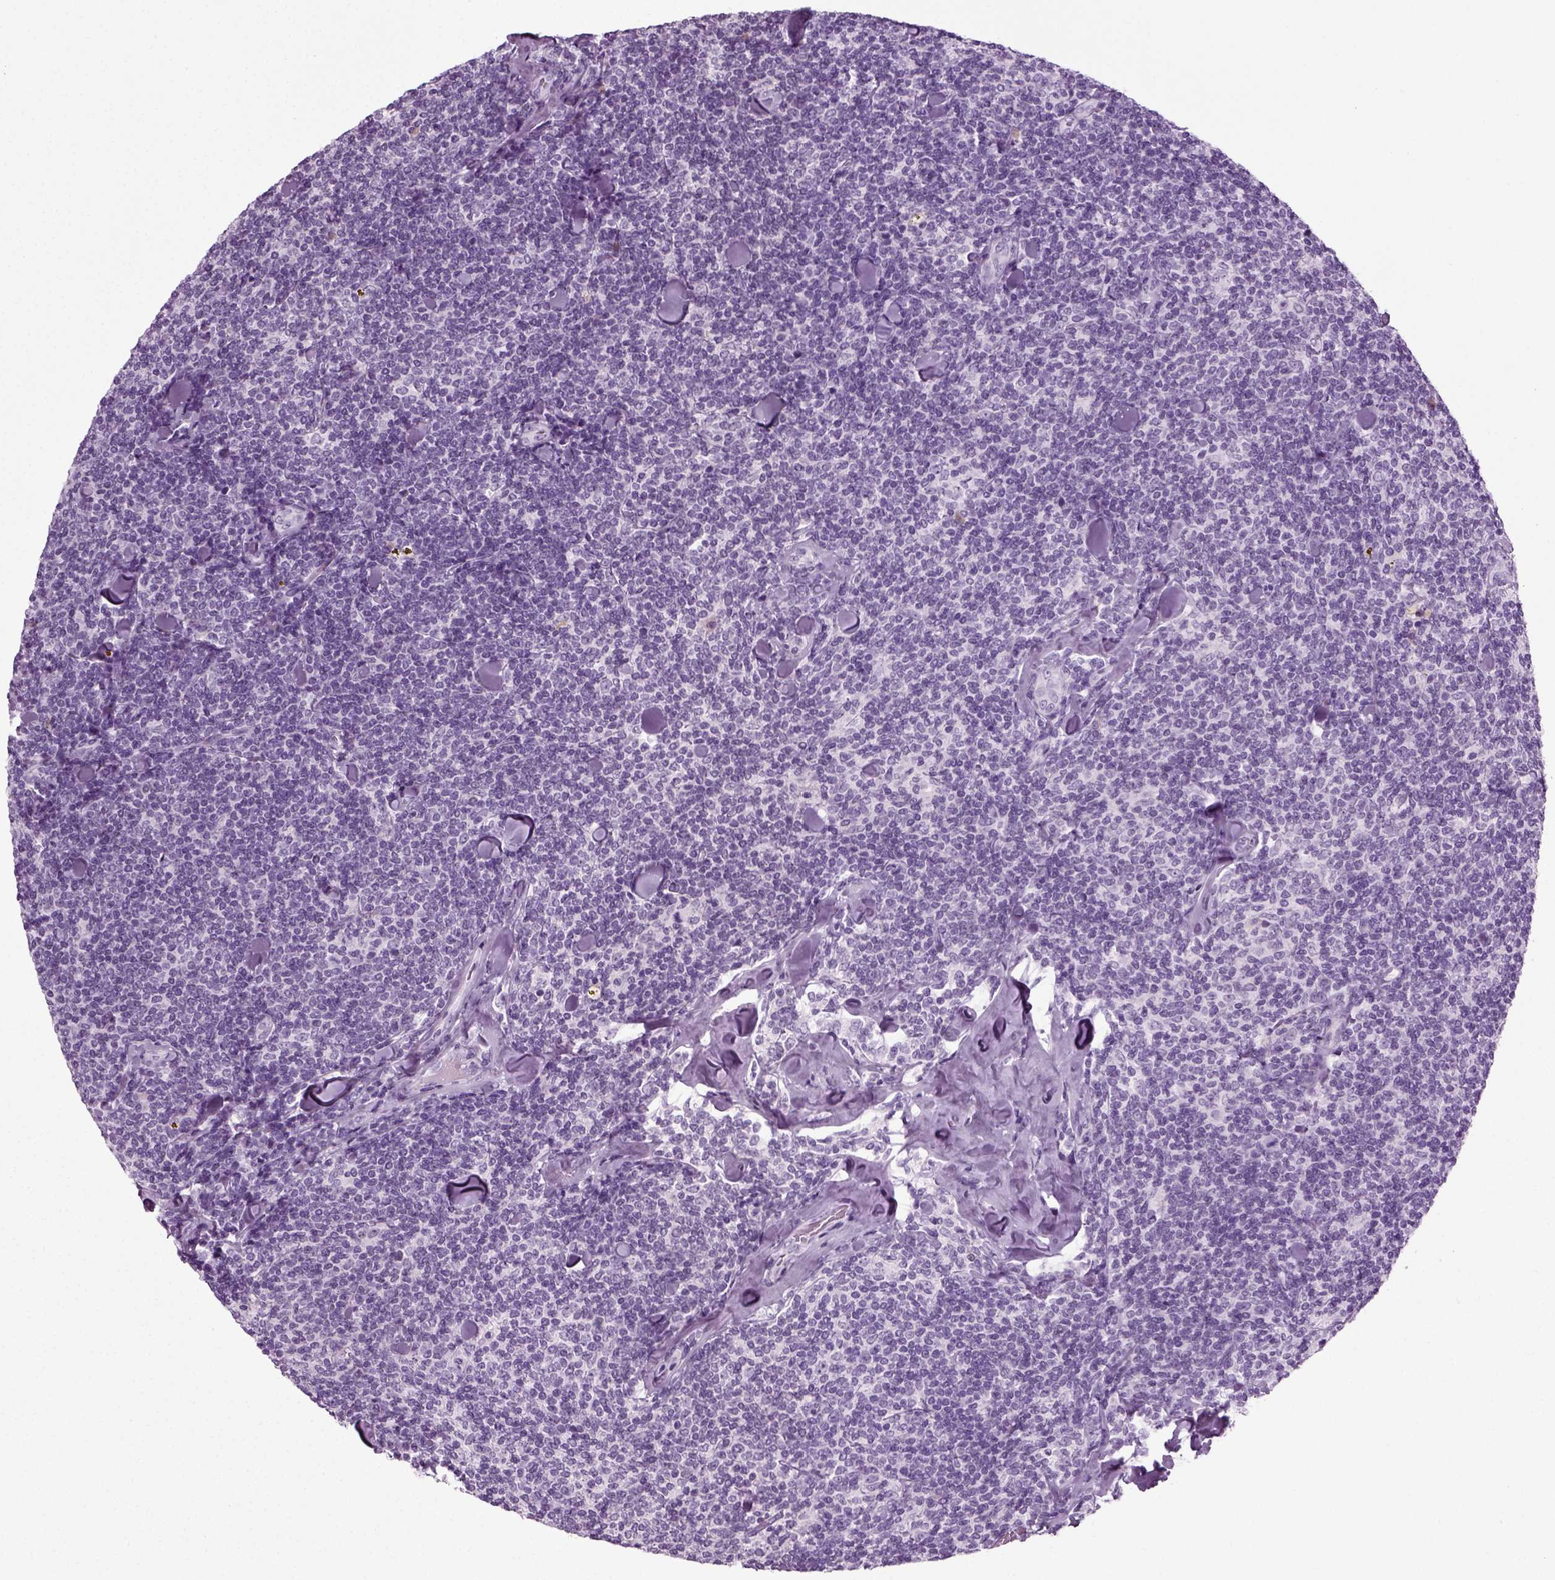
{"staining": {"intensity": "negative", "quantity": "none", "location": "none"}, "tissue": "lymphoma", "cell_type": "Tumor cells", "image_type": "cancer", "snomed": [{"axis": "morphology", "description": "Malignant lymphoma, non-Hodgkin's type, Low grade"}, {"axis": "topography", "description": "Lymph node"}], "caption": "DAB immunohistochemical staining of lymphoma exhibits no significant positivity in tumor cells.", "gene": "PRLH", "patient": {"sex": "female", "age": 56}}